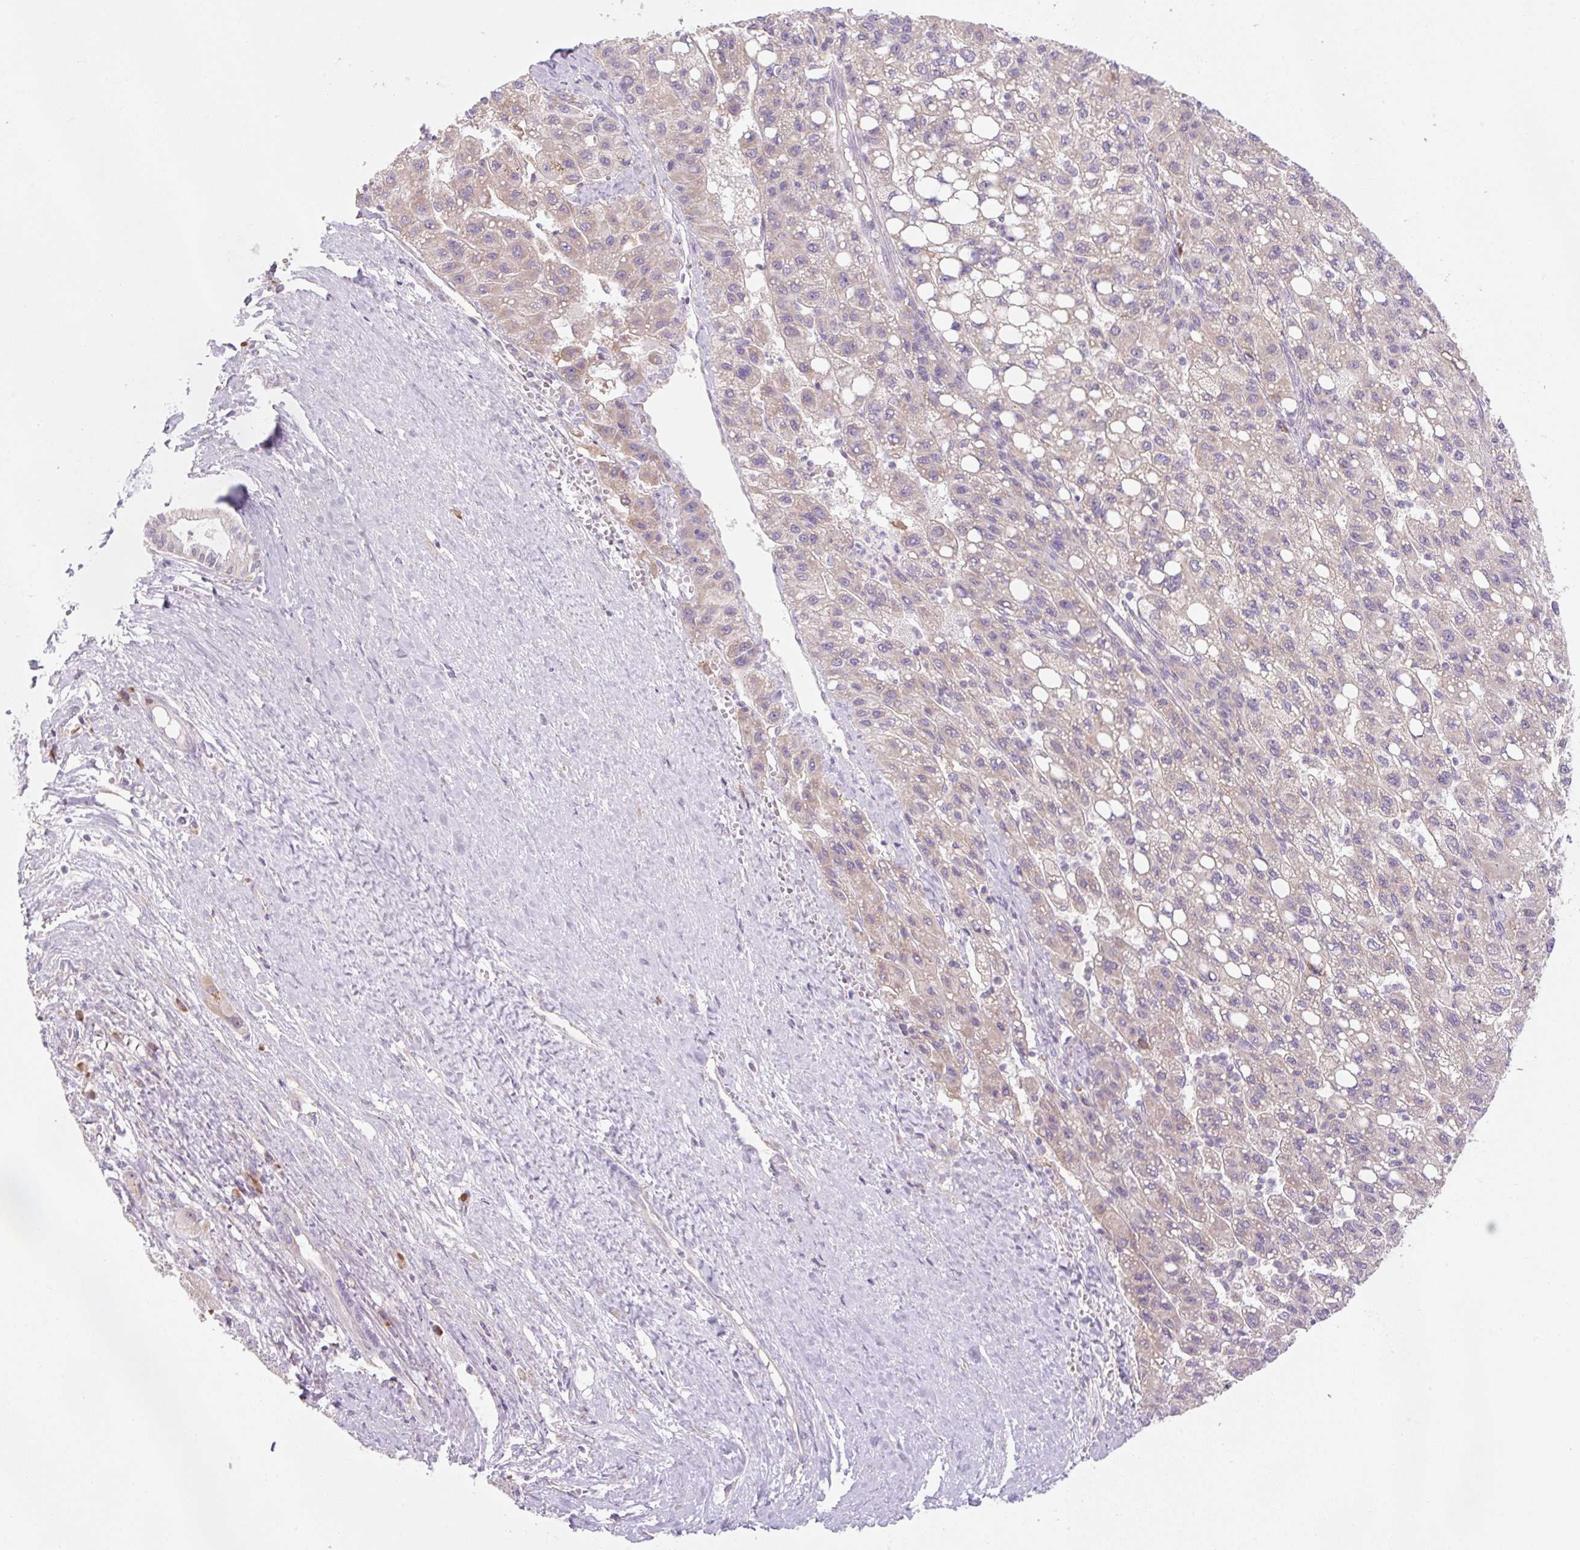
{"staining": {"intensity": "weak", "quantity": "<25%", "location": "cytoplasmic/membranous"}, "tissue": "liver cancer", "cell_type": "Tumor cells", "image_type": "cancer", "snomed": [{"axis": "morphology", "description": "Carcinoma, Hepatocellular, NOS"}, {"axis": "topography", "description": "Liver"}], "caption": "High magnification brightfield microscopy of liver cancer (hepatocellular carcinoma) stained with DAB (brown) and counterstained with hematoxylin (blue): tumor cells show no significant positivity.", "gene": "RPL18A", "patient": {"sex": "female", "age": 82}}